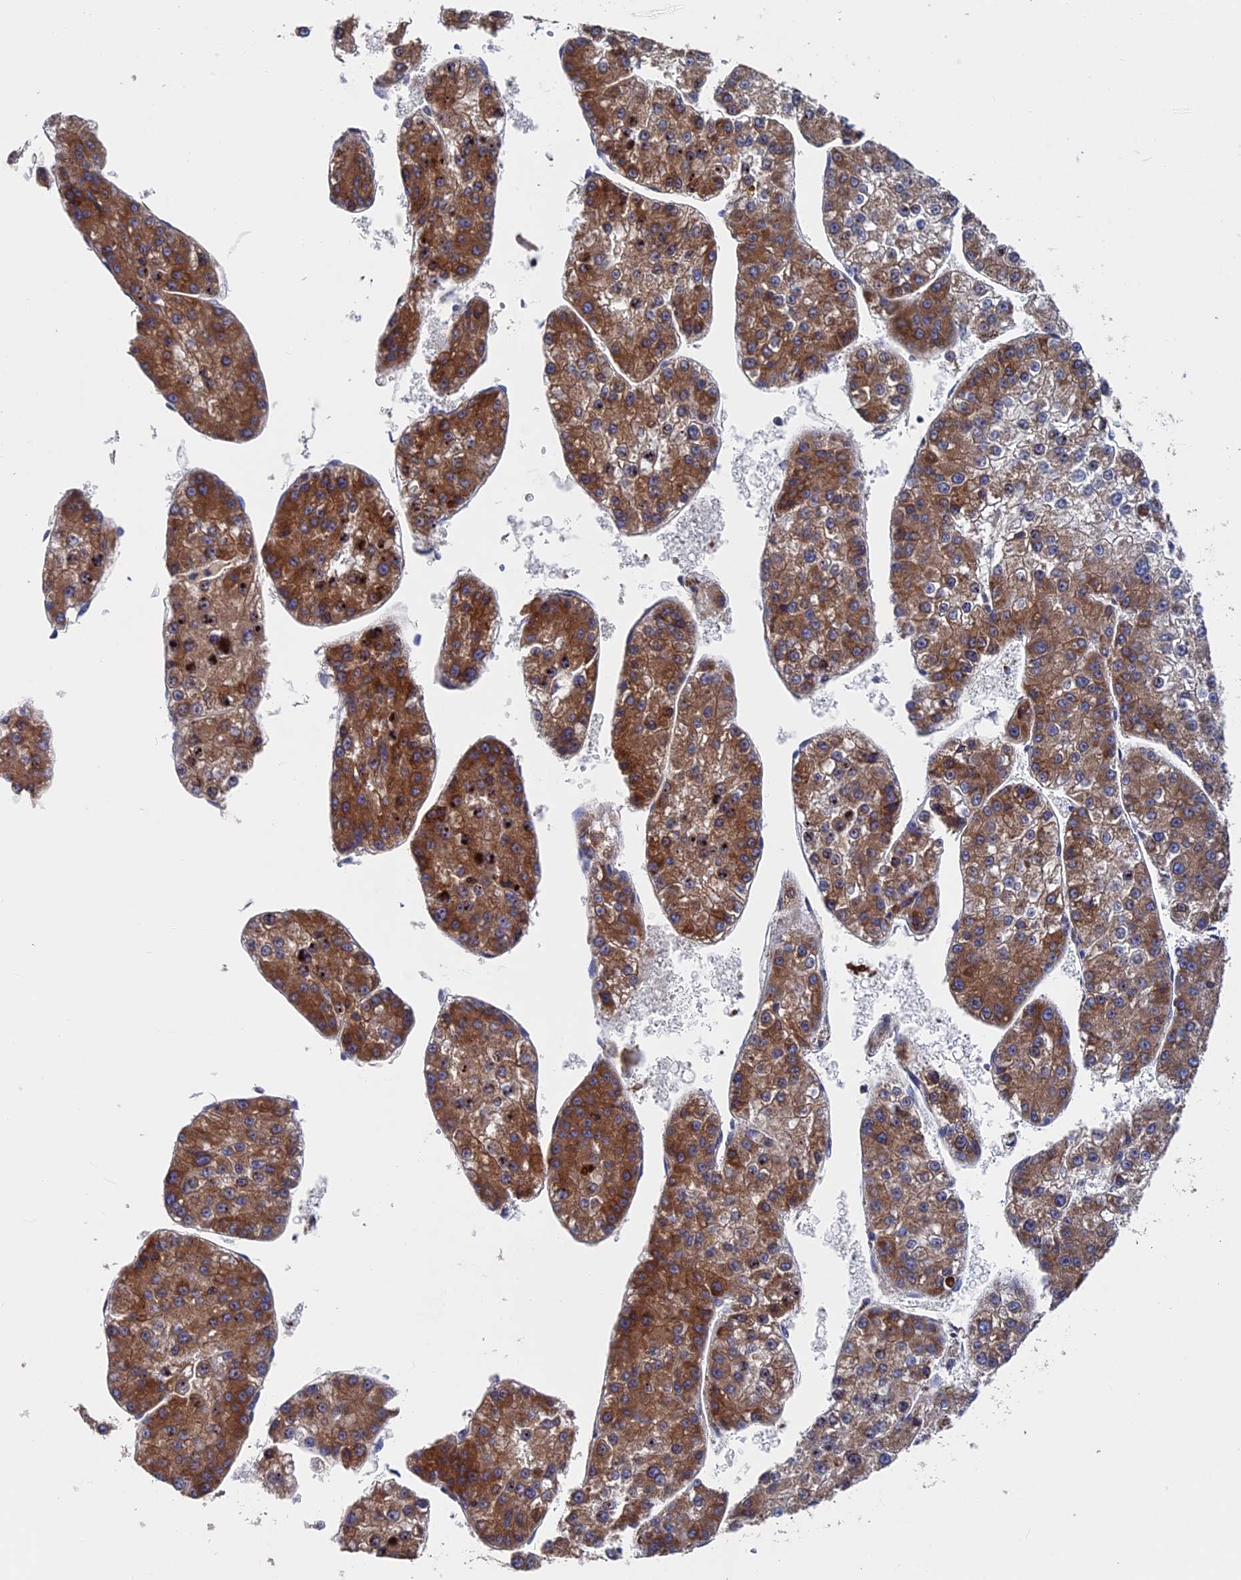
{"staining": {"intensity": "moderate", "quantity": ">75%", "location": "cytoplasmic/membranous"}, "tissue": "liver cancer", "cell_type": "Tumor cells", "image_type": "cancer", "snomed": [{"axis": "morphology", "description": "Carcinoma, Hepatocellular, NOS"}, {"axis": "topography", "description": "Liver"}], "caption": "Protein staining of hepatocellular carcinoma (liver) tissue displays moderate cytoplasmic/membranous expression in approximately >75% of tumor cells.", "gene": "DNAJC3", "patient": {"sex": "female", "age": 73}}